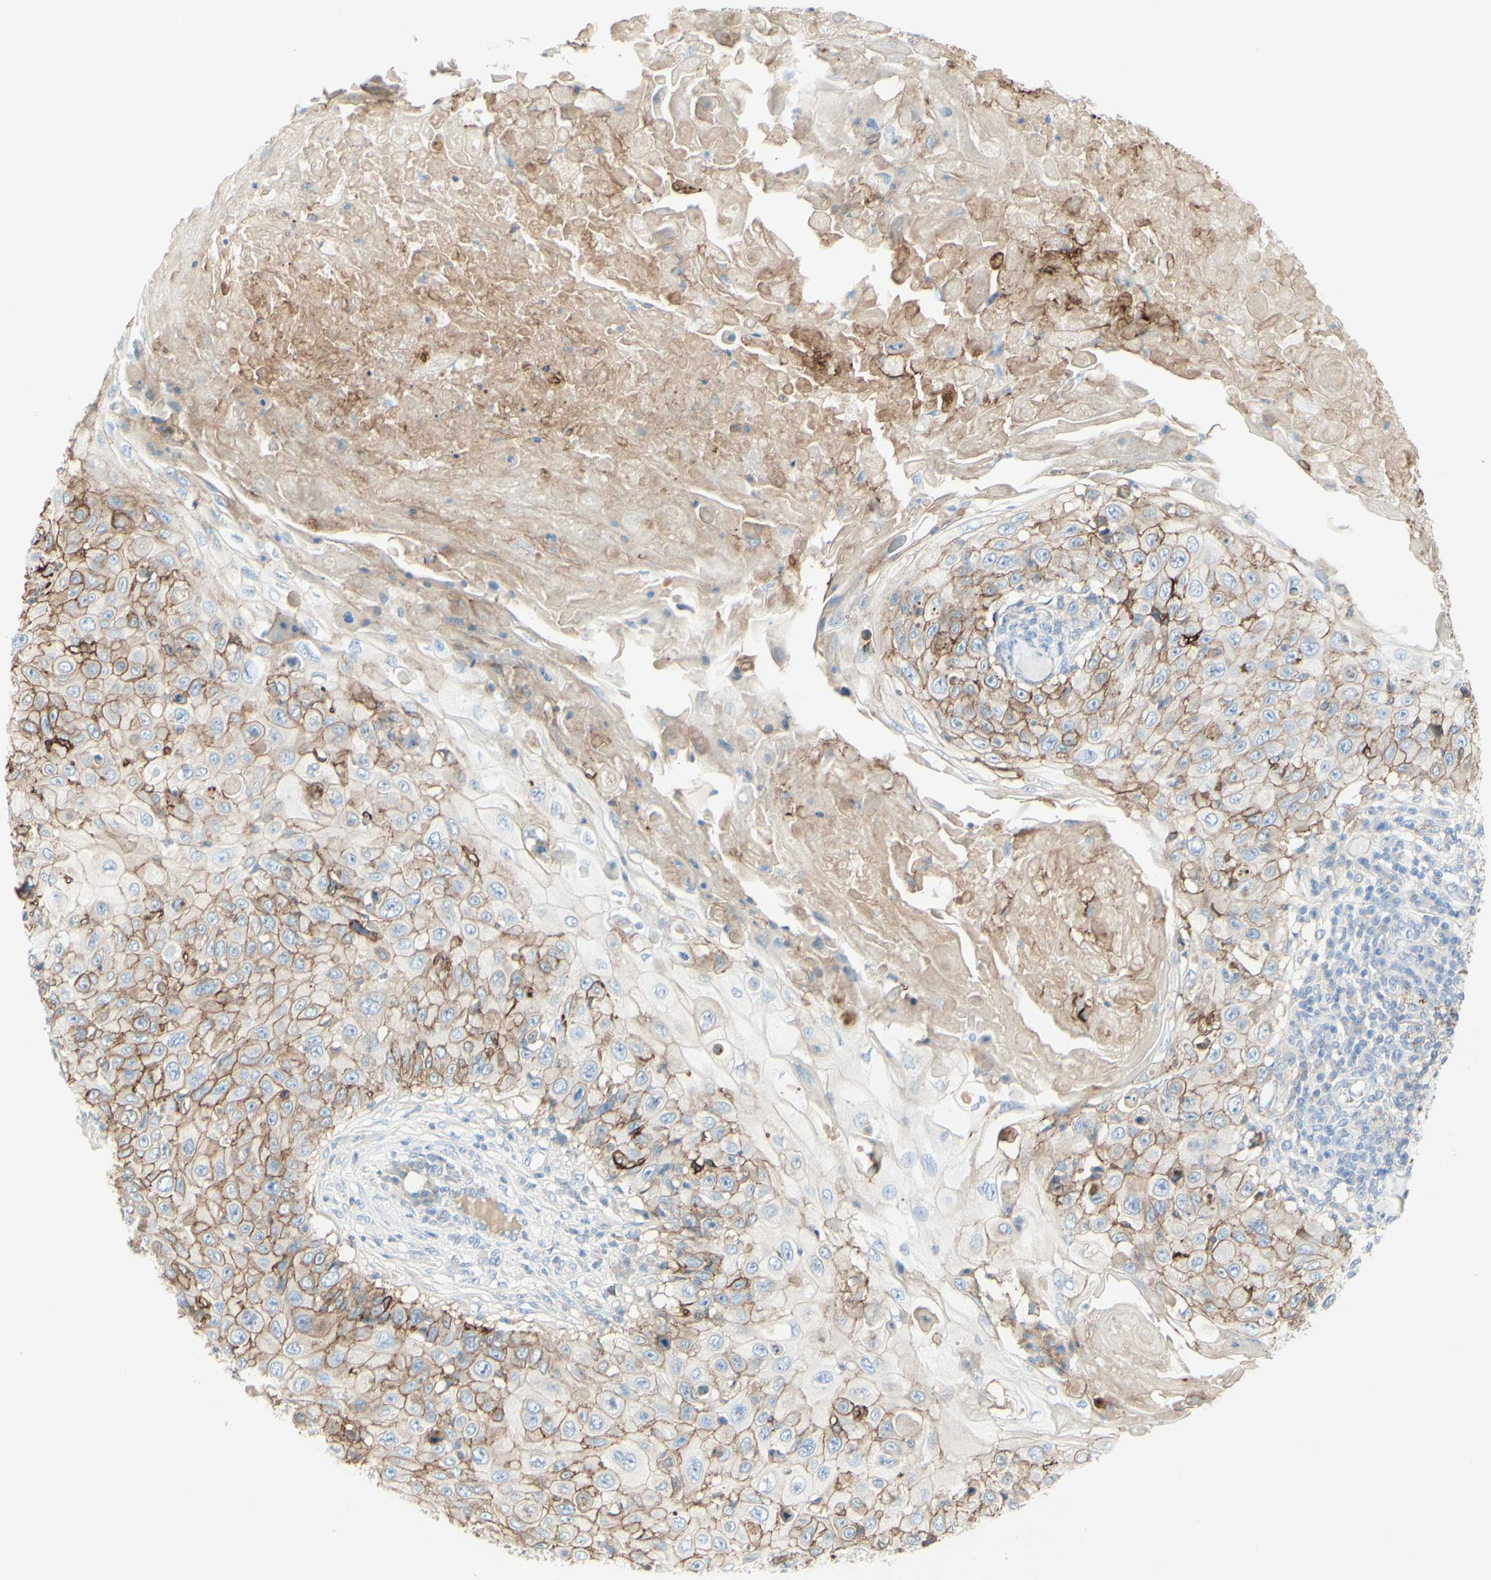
{"staining": {"intensity": "moderate", "quantity": "25%-75%", "location": "cytoplasmic/membranous"}, "tissue": "skin cancer", "cell_type": "Tumor cells", "image_type": "cancer", "snomed": [{"axis": "morphology", "description": "Squamous cell carcinoma, NOS"}, {"axis": "topography", "description": "Skin"}], "caption": "Immunohistochemistry (IHC) micrograph of neoplastic tissue: skin squamous cell carcinoma stained using immunohistochemistry exhibits medium levels of moderate protein expression localized specifically in the cytoplasmic/membranous of tumor cells, appearing as a cytoplasmic/membranous brown color.", "gene": "ALCAM", "patient": {"sex": "male", "age": 86}}